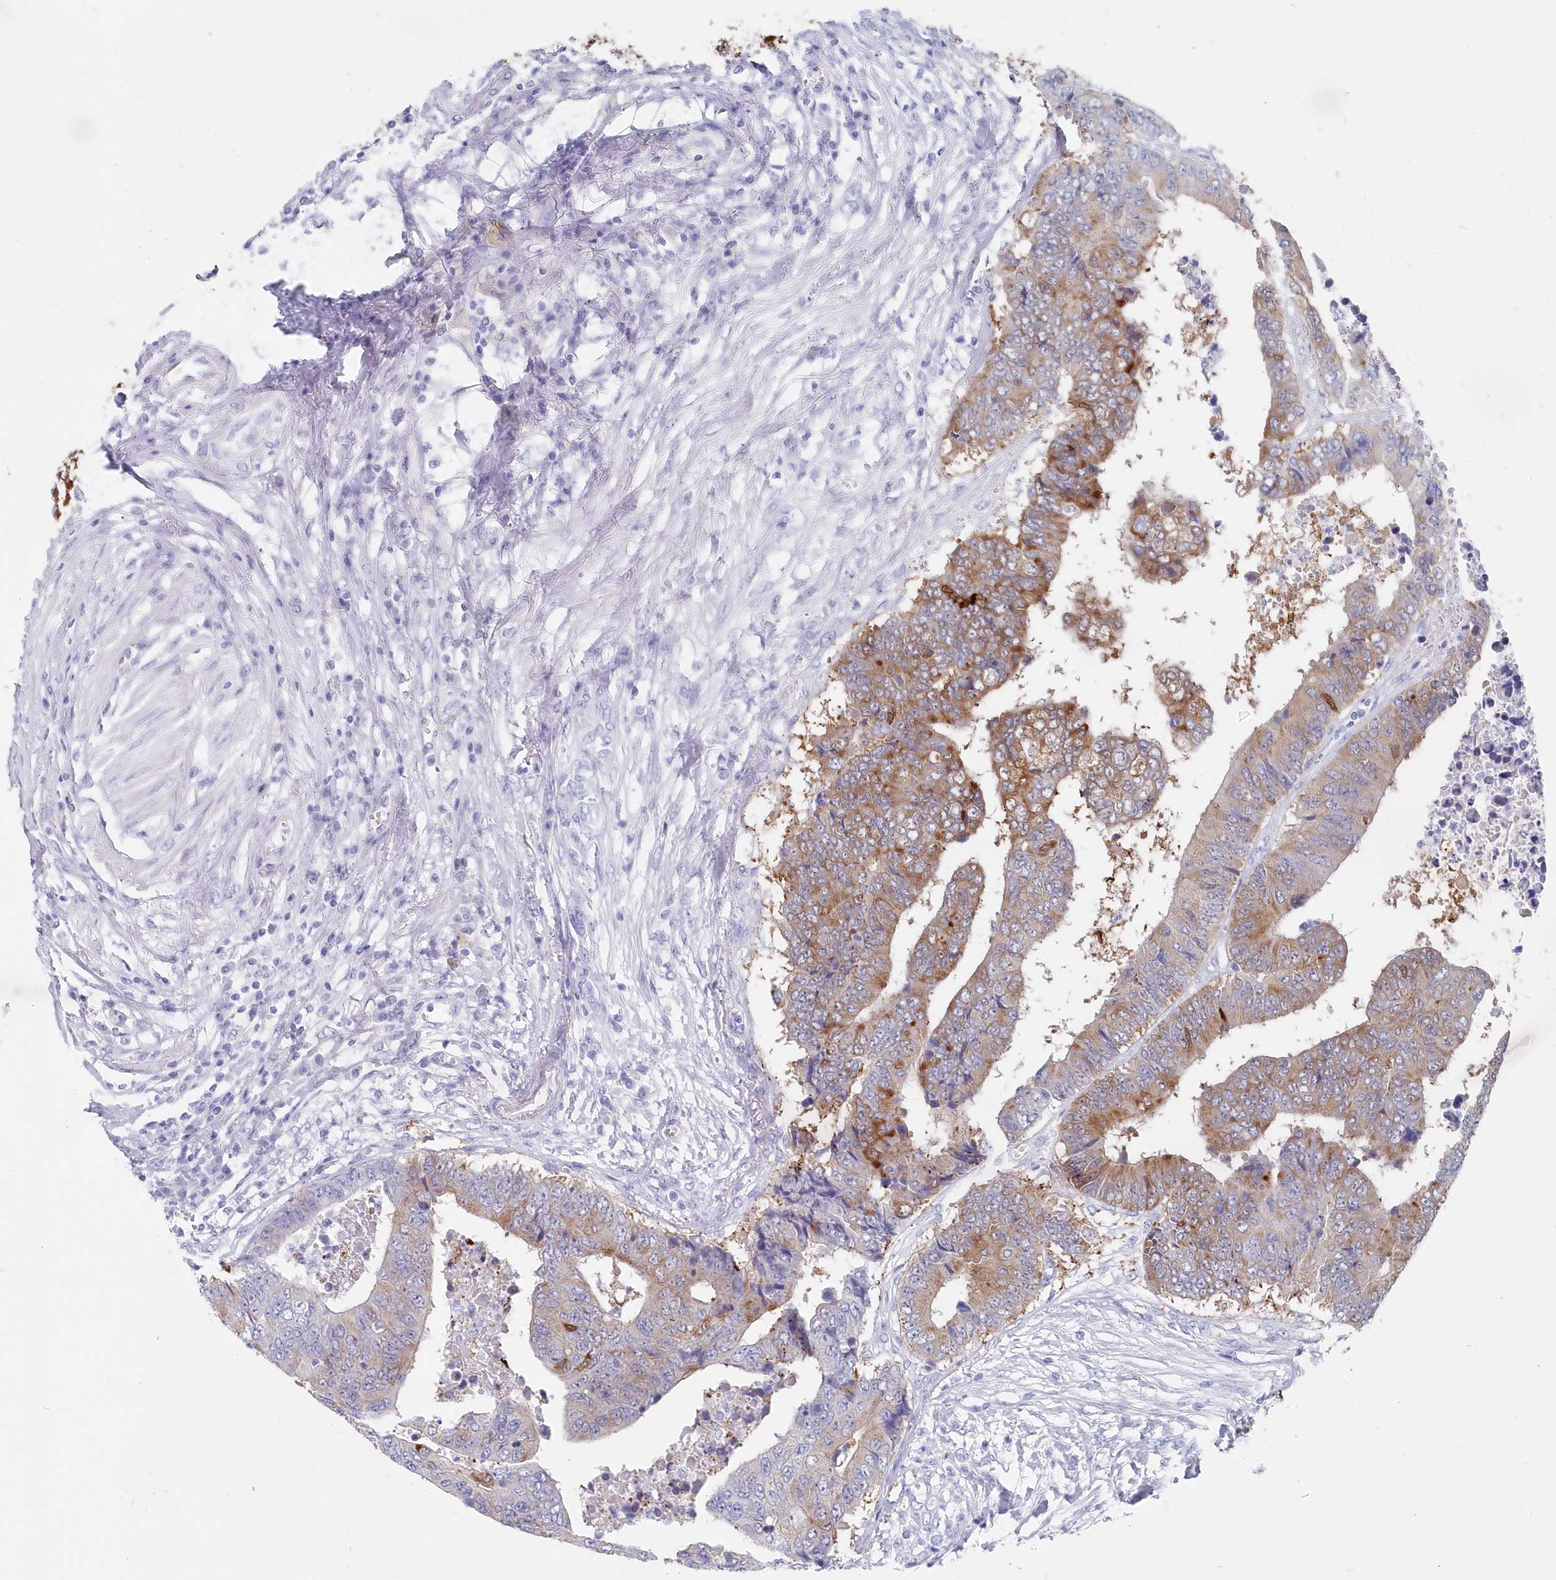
{"staining": {"intensity": "moderate", "quantity": "25%-75%", "location": "cytoplasmic/membranous"}, "tissue": "colorectal cancer", "cell_type": "Tumor cells", "image_type": "cancer", "snomed": [{"axis": "morphology", "description": "Adenocarcinoma, NOS"}, {"axis": "topography", "description": "Rectum"}], "caption": "Human colorectal cancer (adenocarcinoma) stained with a protein marker exhibits moderate staining in tumor cells.", "gene": "CSNK1G2", "patient": {"sex": "male", "age": 84}}